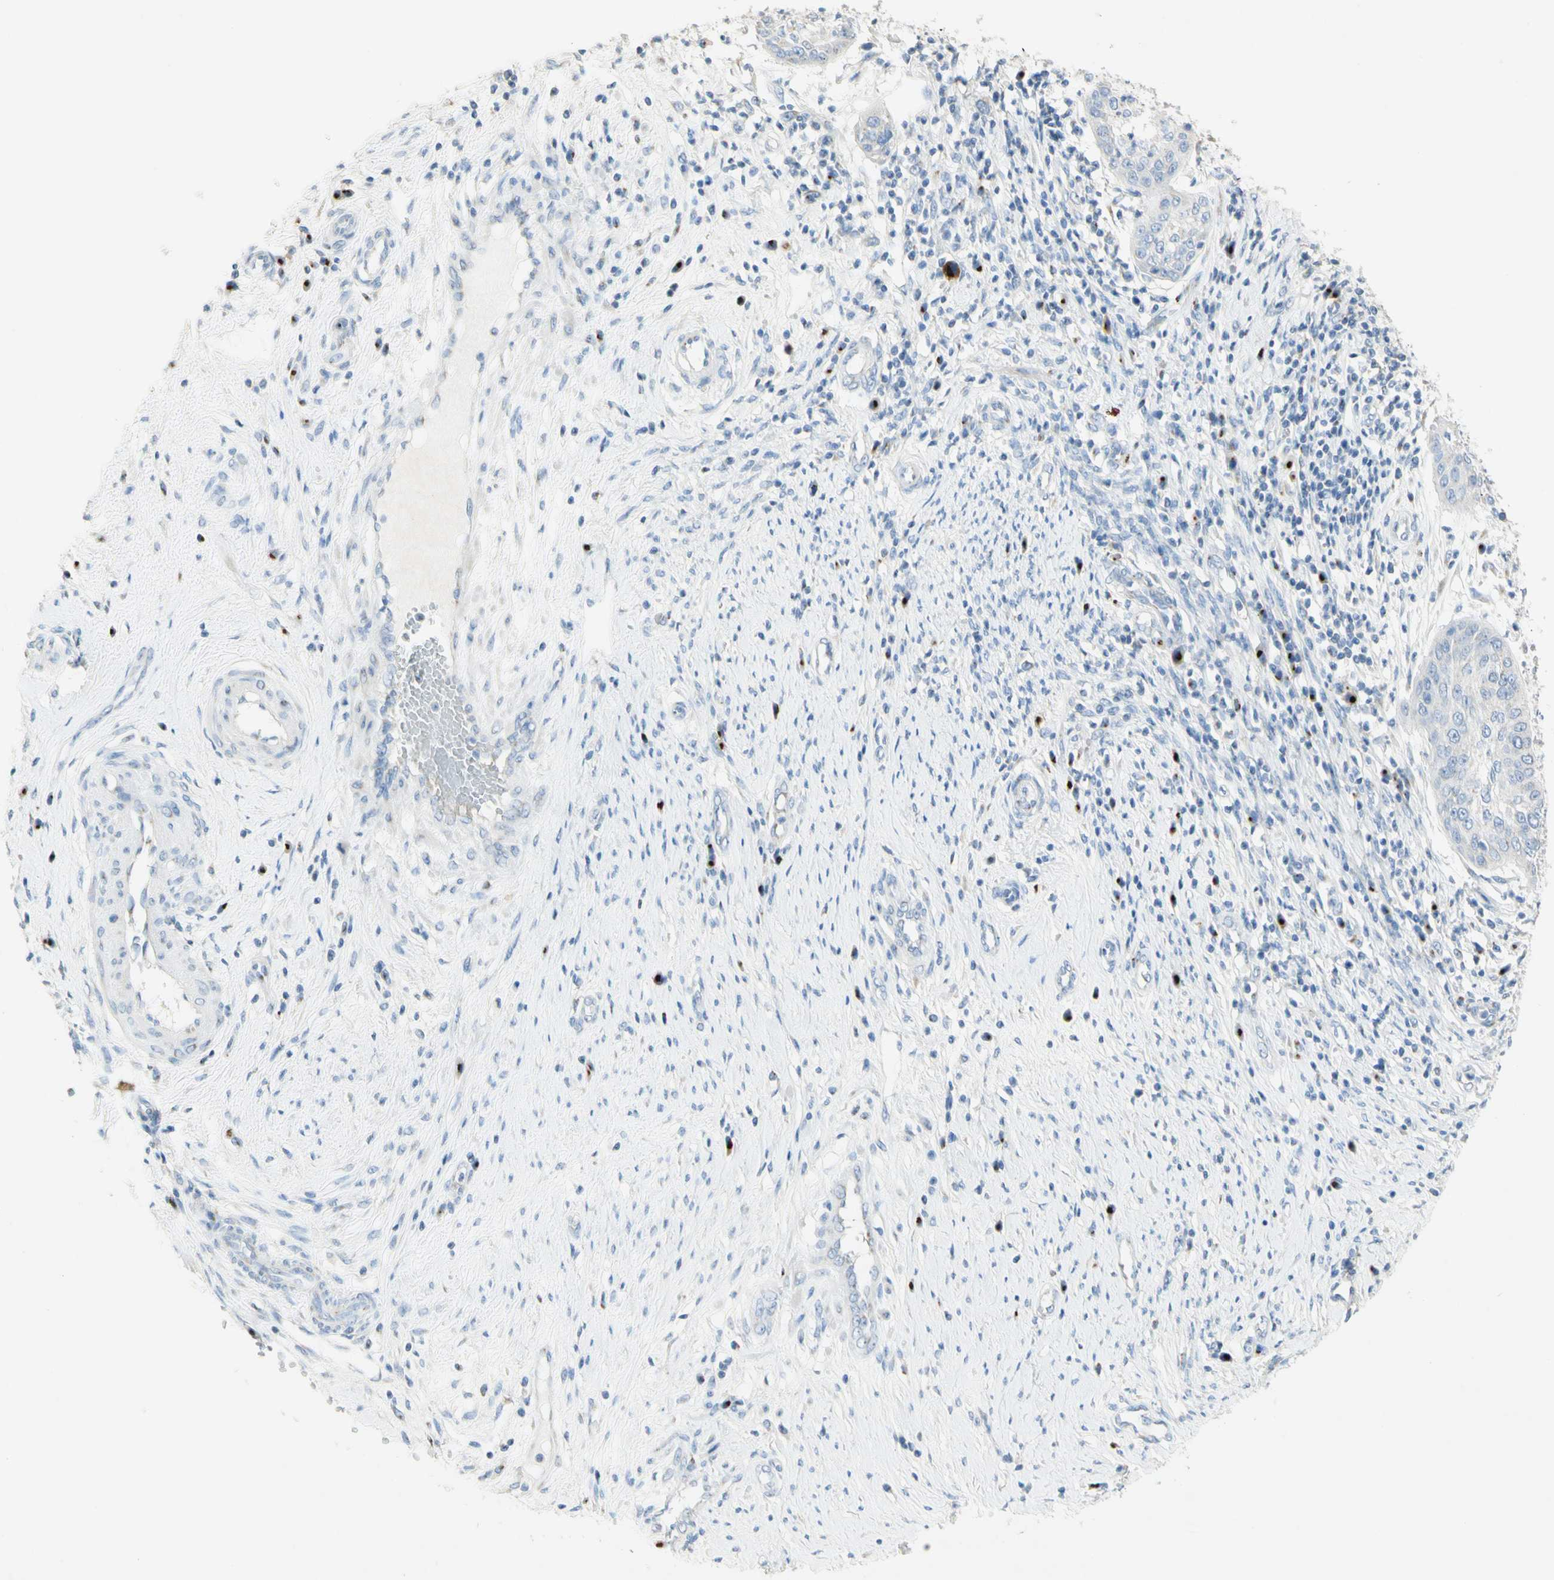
{"staining": {"intensity": "negative", "quantity": "none", "location": "none"}, "tissue": "cervical cancer", "cell_type": "Tumor cells", "image_type": "cancer", "snomed": [{"axis": "morphology", "description": "Normal tissue, NOS"}, {"axis": "morphology", "description": "Squamous cell carcinoma, NOS"}, {"axis": "topography", "description": "Cervix"}], "caption": "Immunohistochemical staining of human cervical cancer reveals no significant expression in tumor cells. (Immunohistochemistry (ihc), brightfield microscopy, high magnification).", "gene": "MANEA", "patient": {"sex": "female", "age": 39}}